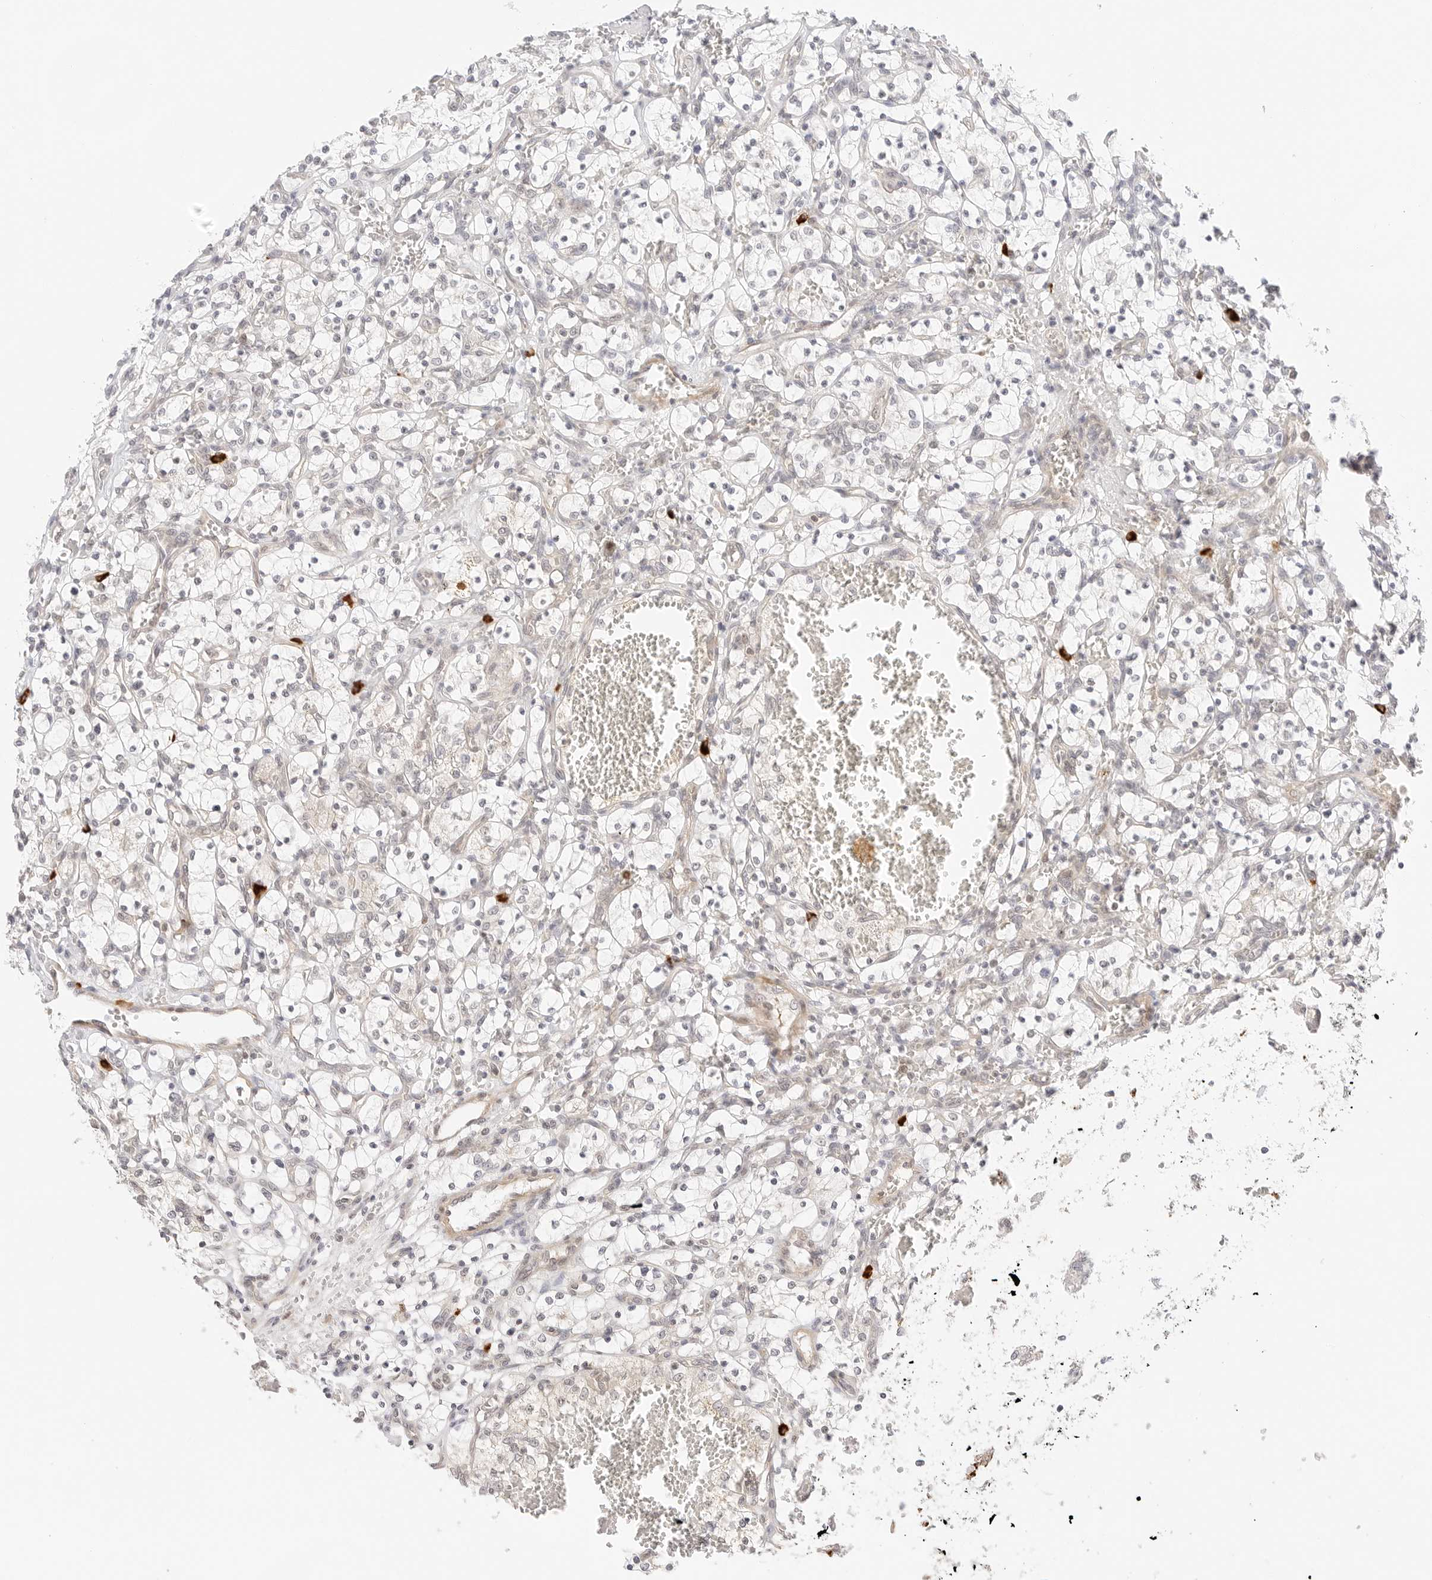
{"staining": {"intensity": "negative", "quantity": "none", "location": "none"}, "tissue": "renal cancer", "cell_type": "Tumor cells", "image_type": "cancer", "snomed": [{"axis": "morphology", "description": "Adenocarcinoma, NOS"}, {"axis": "topography", "description": "Kidney"}], "caption": "Tumor cells are negative for brown protein staining in renal adenocarcinoma.", "gene": "TEKT2", "patient": {"sex": "female", "age": 69}}